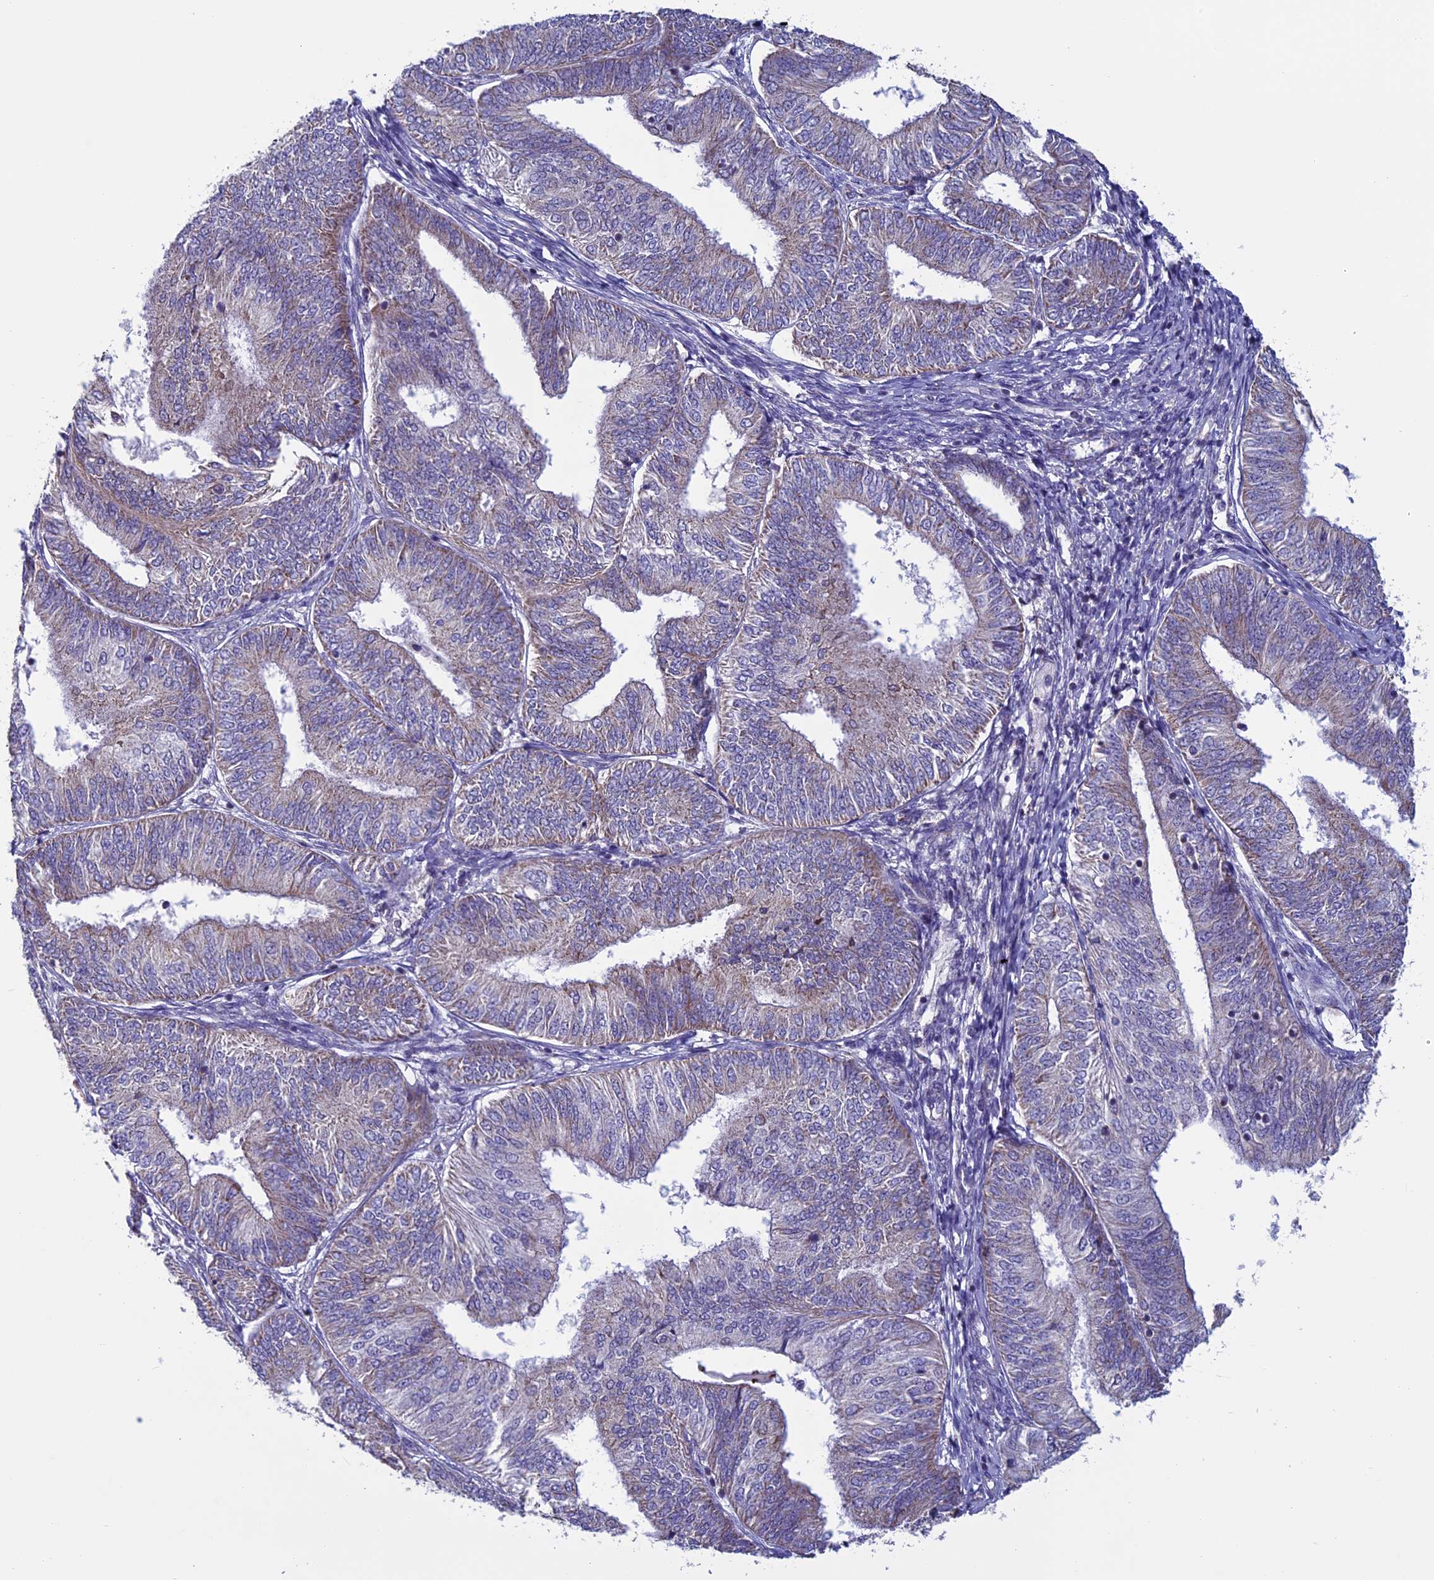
{"staining": {"intensity": "weak", "quantity": "25%-75%", "location": "cytoplasmic/membranous"}, "tissue": "endometrial cancer", "cell_type": "Tumor cells", "image_type": "cancer", "snomed": [{"axis": "morphology", "description": "Adenocarcinoma, NOS"}, {"axis": "topography", "description": "Endometrium"}], "caption": "This is a micrograph of immunohistochemistry (IHC) staining of endometrial cancer, which shows weak staining in the cytoplasmic/membranous of tumor cells.", "gene": "MFSD12", "patient": {"sex": "female", "age": 58}}